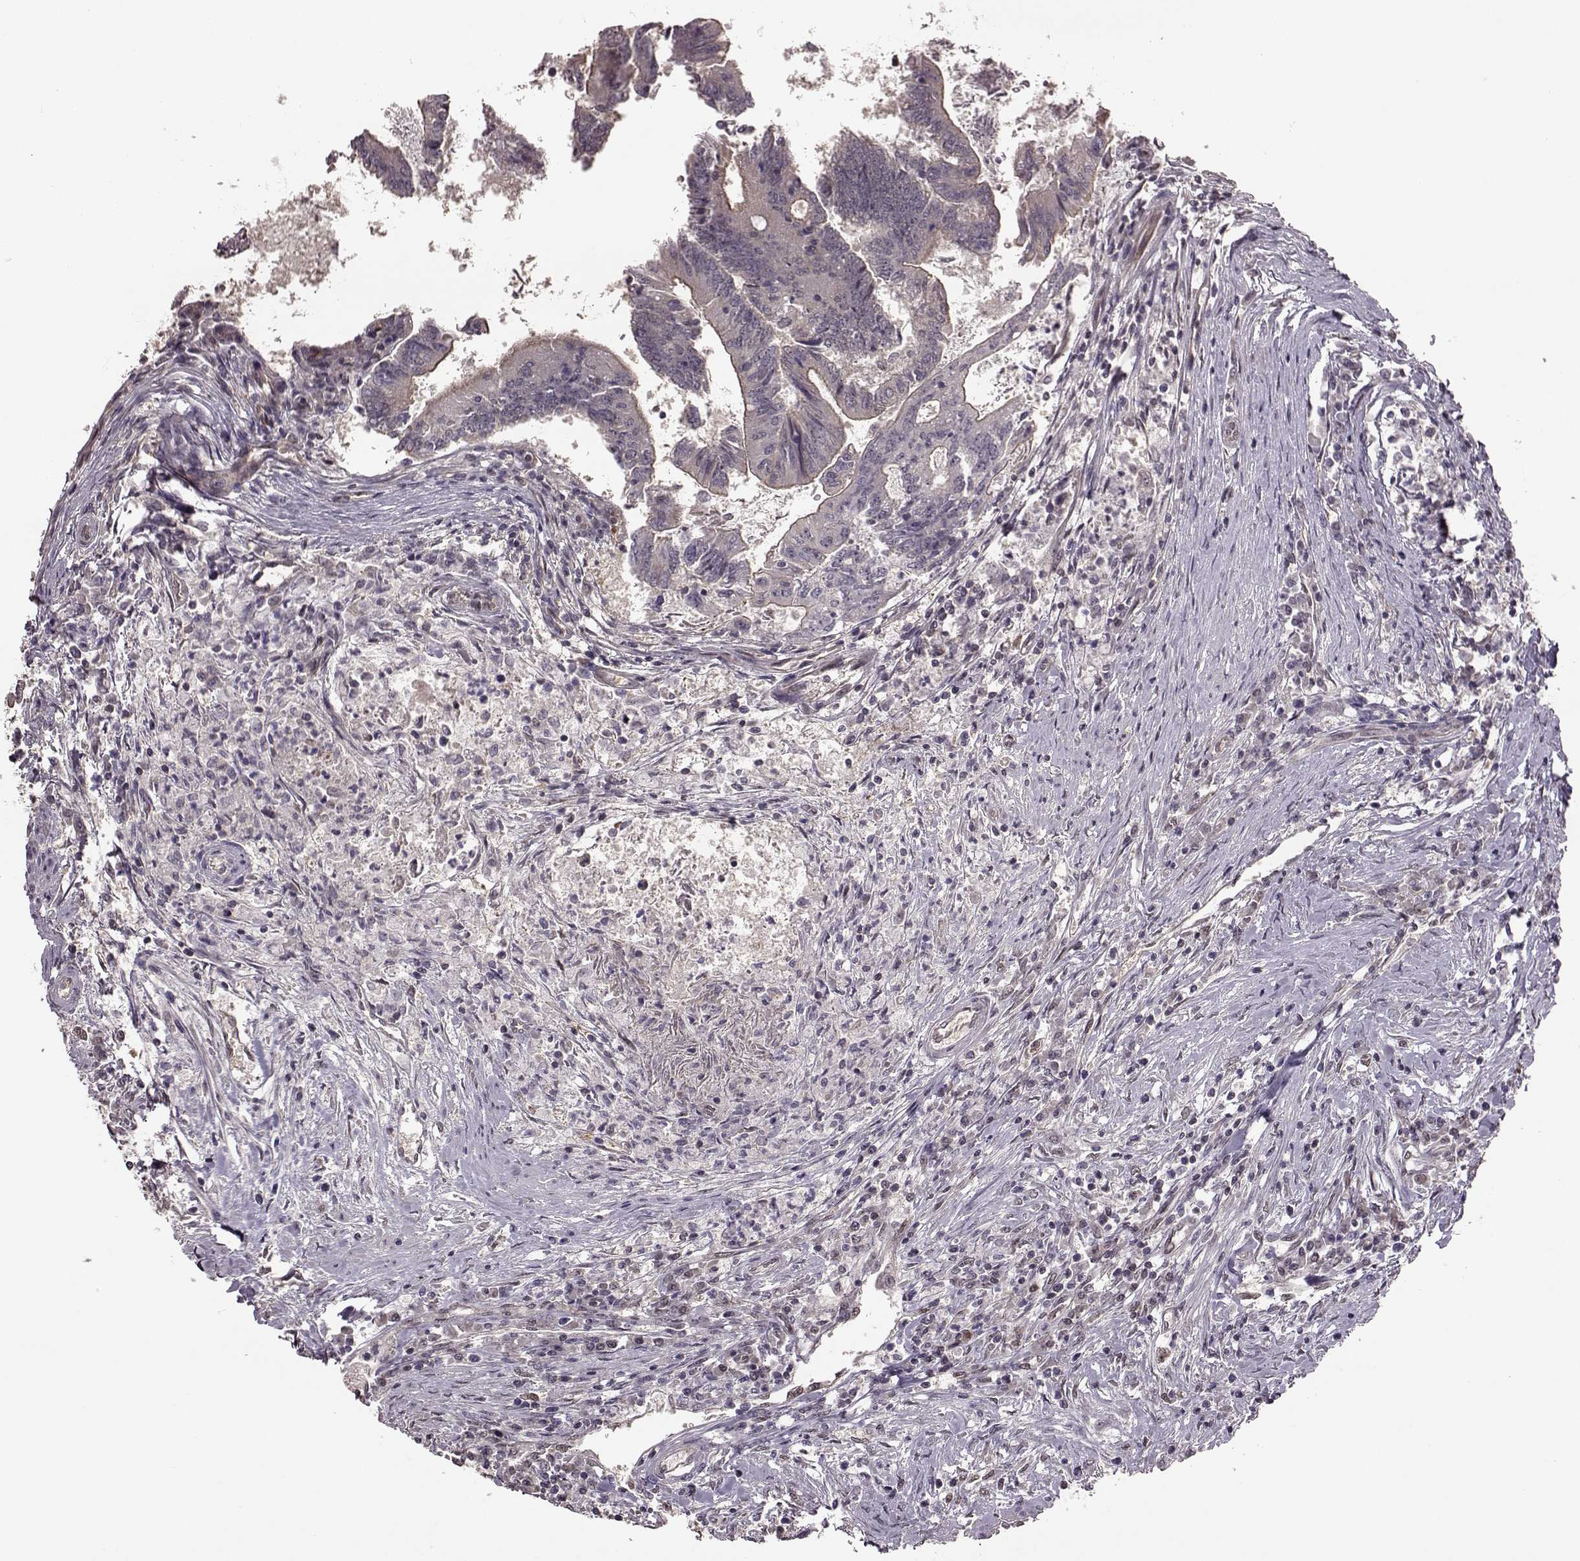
{"staining": {"intensity": "negative", "quantity": "none", "location": "none"}, "tissue": "colorectal cancer", "cell_type": "Tumor cells", "image_type": "cancer", "snomed": [{"axis": "morphology", "description": "Adenocarcinoma, NOS"}, {"axis": "topography", "description": "Colon"}], "caption": "IHC histopathology image of neoplastic tissue: human colorectal cancer stained with DAB shows no significant protein expression in tumor cells. (IHC, brightfield microscopy, high magnification).", "gene": "FTO", "patient": {"sex": "female", "age": 70}}